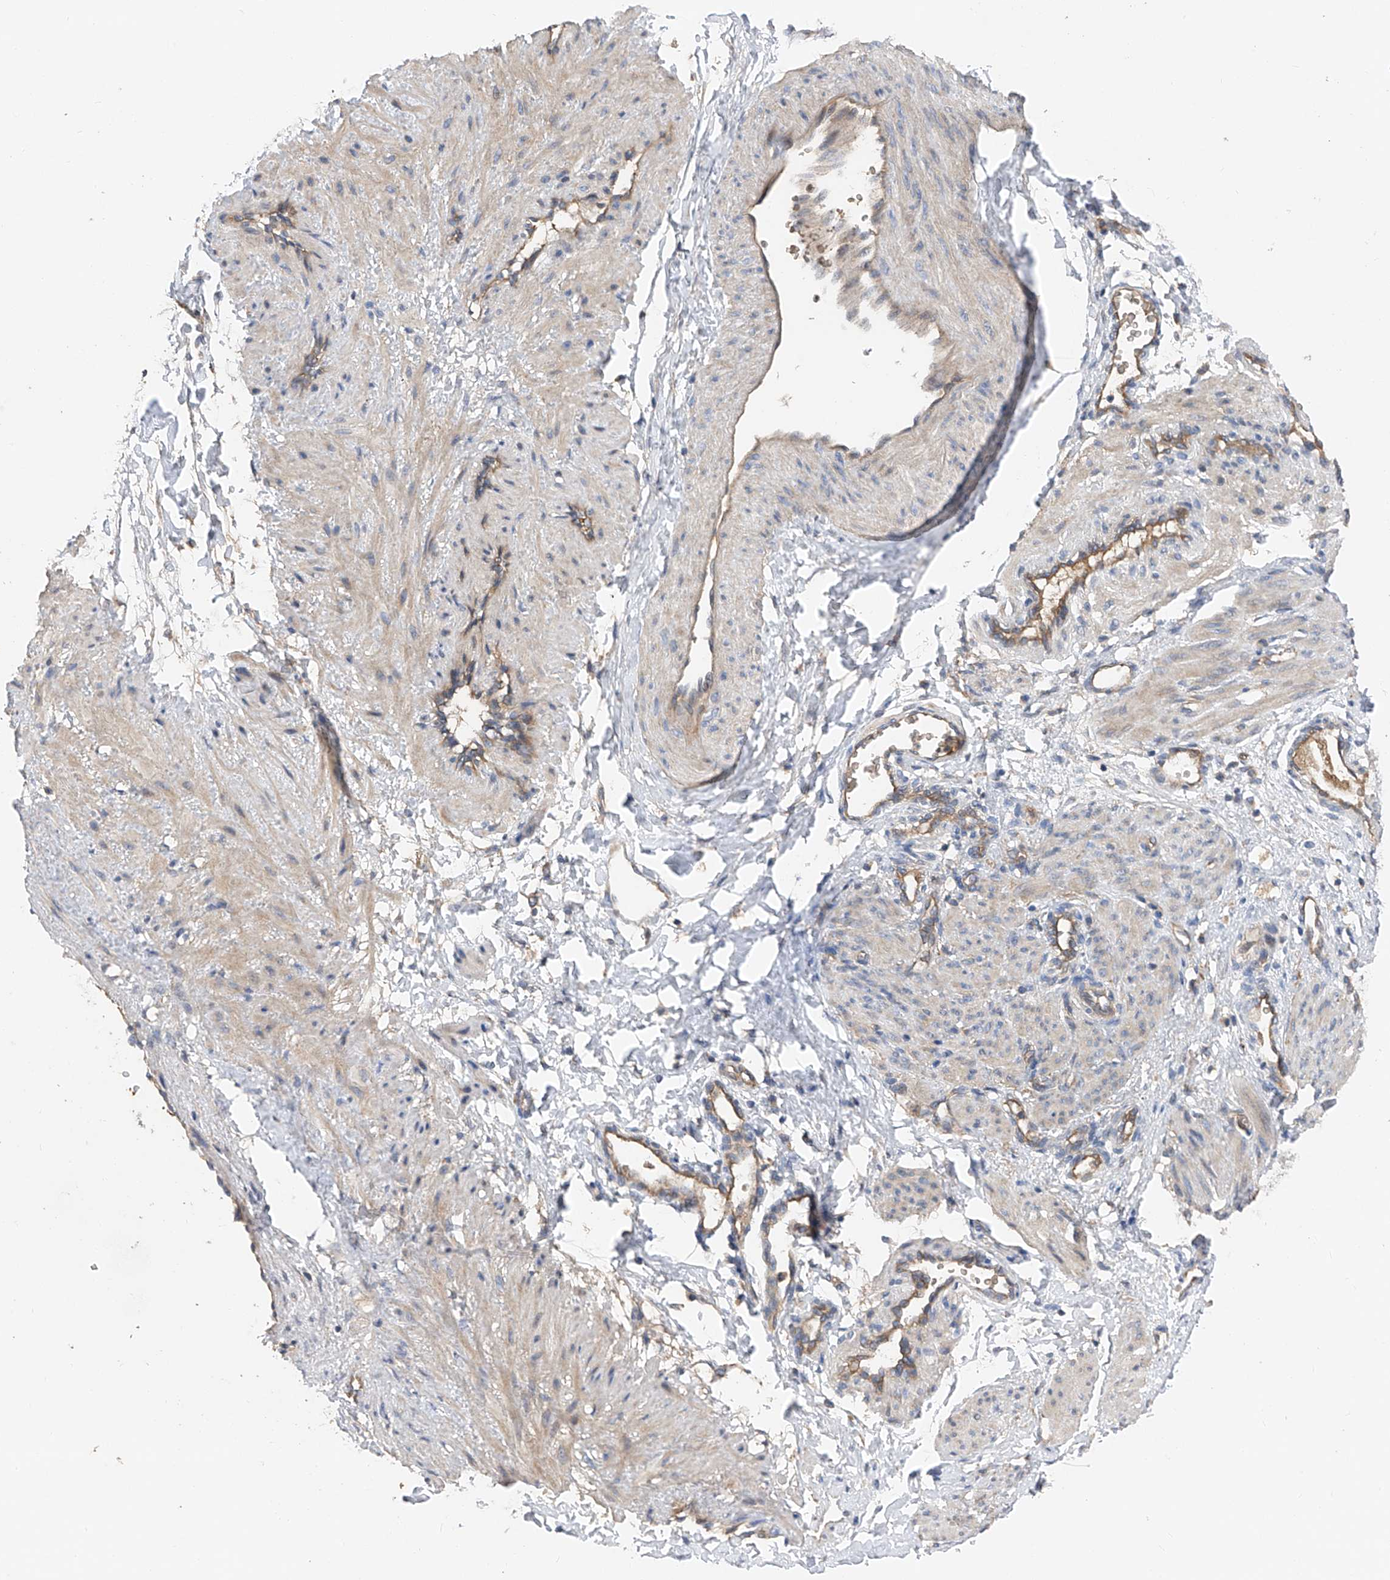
{"staining": {"intensity": "weak", "quantity": "<25%", "location": "cytoplasmic/membranous"}, "tissue": "smooth muscle", "cell_type": "Smooth muscle cells", "image_type": "normal", "snomed": [{"axis": "morphology", "description": "Normal tissue, NOS"}, {"axis": "topography", "description": "Endometrium"}], "caption": "The immunohistochemistry histopathology image has no significant positivity in smooth muscle cells of smooth muscle. (DAB immunohistochemistry (IHC) visualized using brightfield microscopy, high magnification).", "gene": "PTK2", "patient": {"sex": "female", "age": 33}}